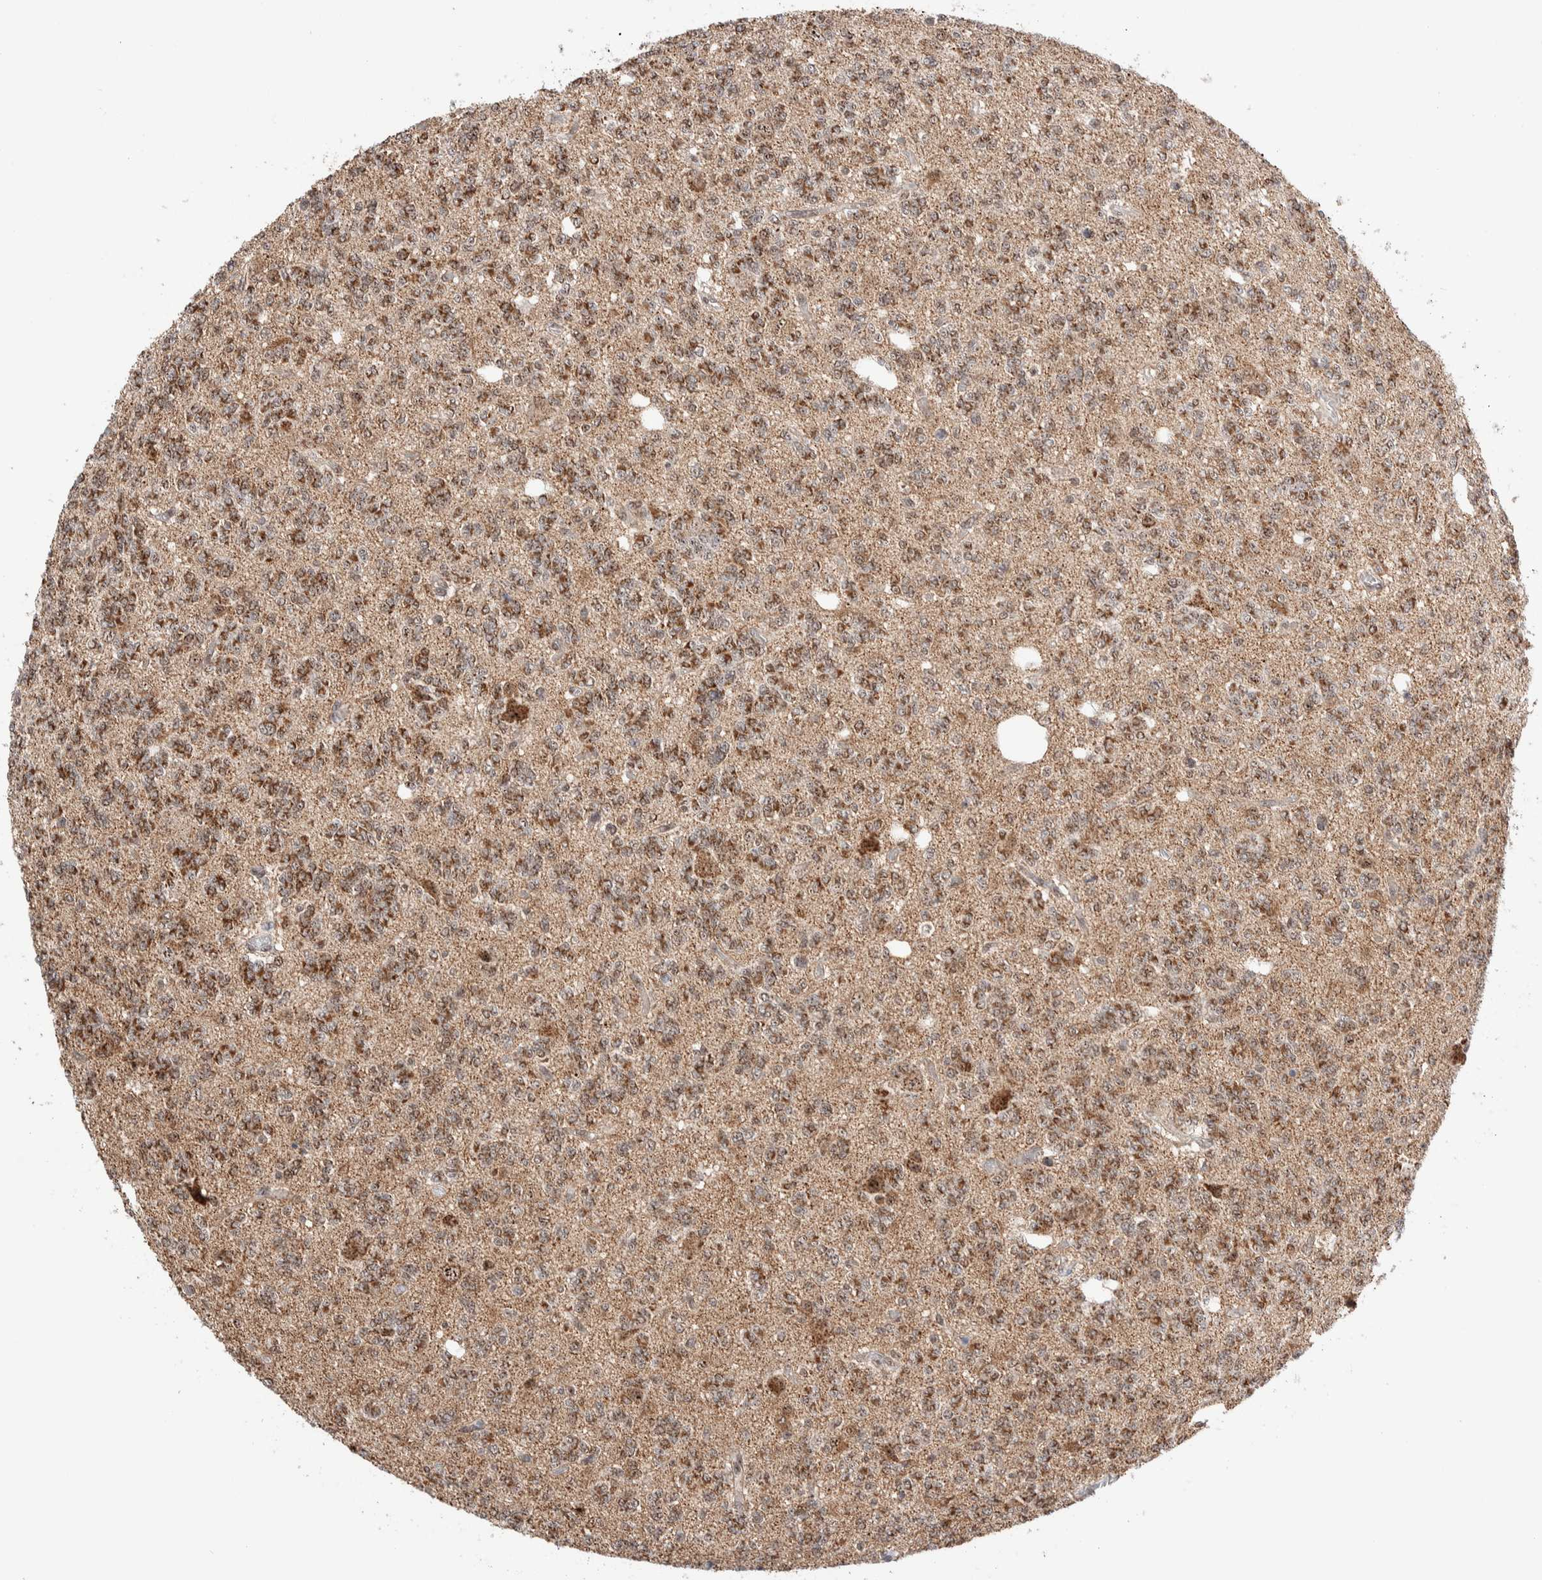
{"staining": {"intensity": "moderate", "quantity": "25%-75%", "location": "nuclear"}, "tissue": "glioma", "cell_type": "Tumor cells", "image_type": "cancer", "snomed": [{"axis": "morphology", "description": "Glioma, malignant, Low grade"}, {"axis": "topography", "description": "Brain"}], "caption": "Brown immunohistochemical staining in malignant low-grade glioma reveals moderate nuclear positivity in approximately 25%-75% of tumor cells.", "gene": "ZNF695", "patient": {"sex": "male", "age": 38}}